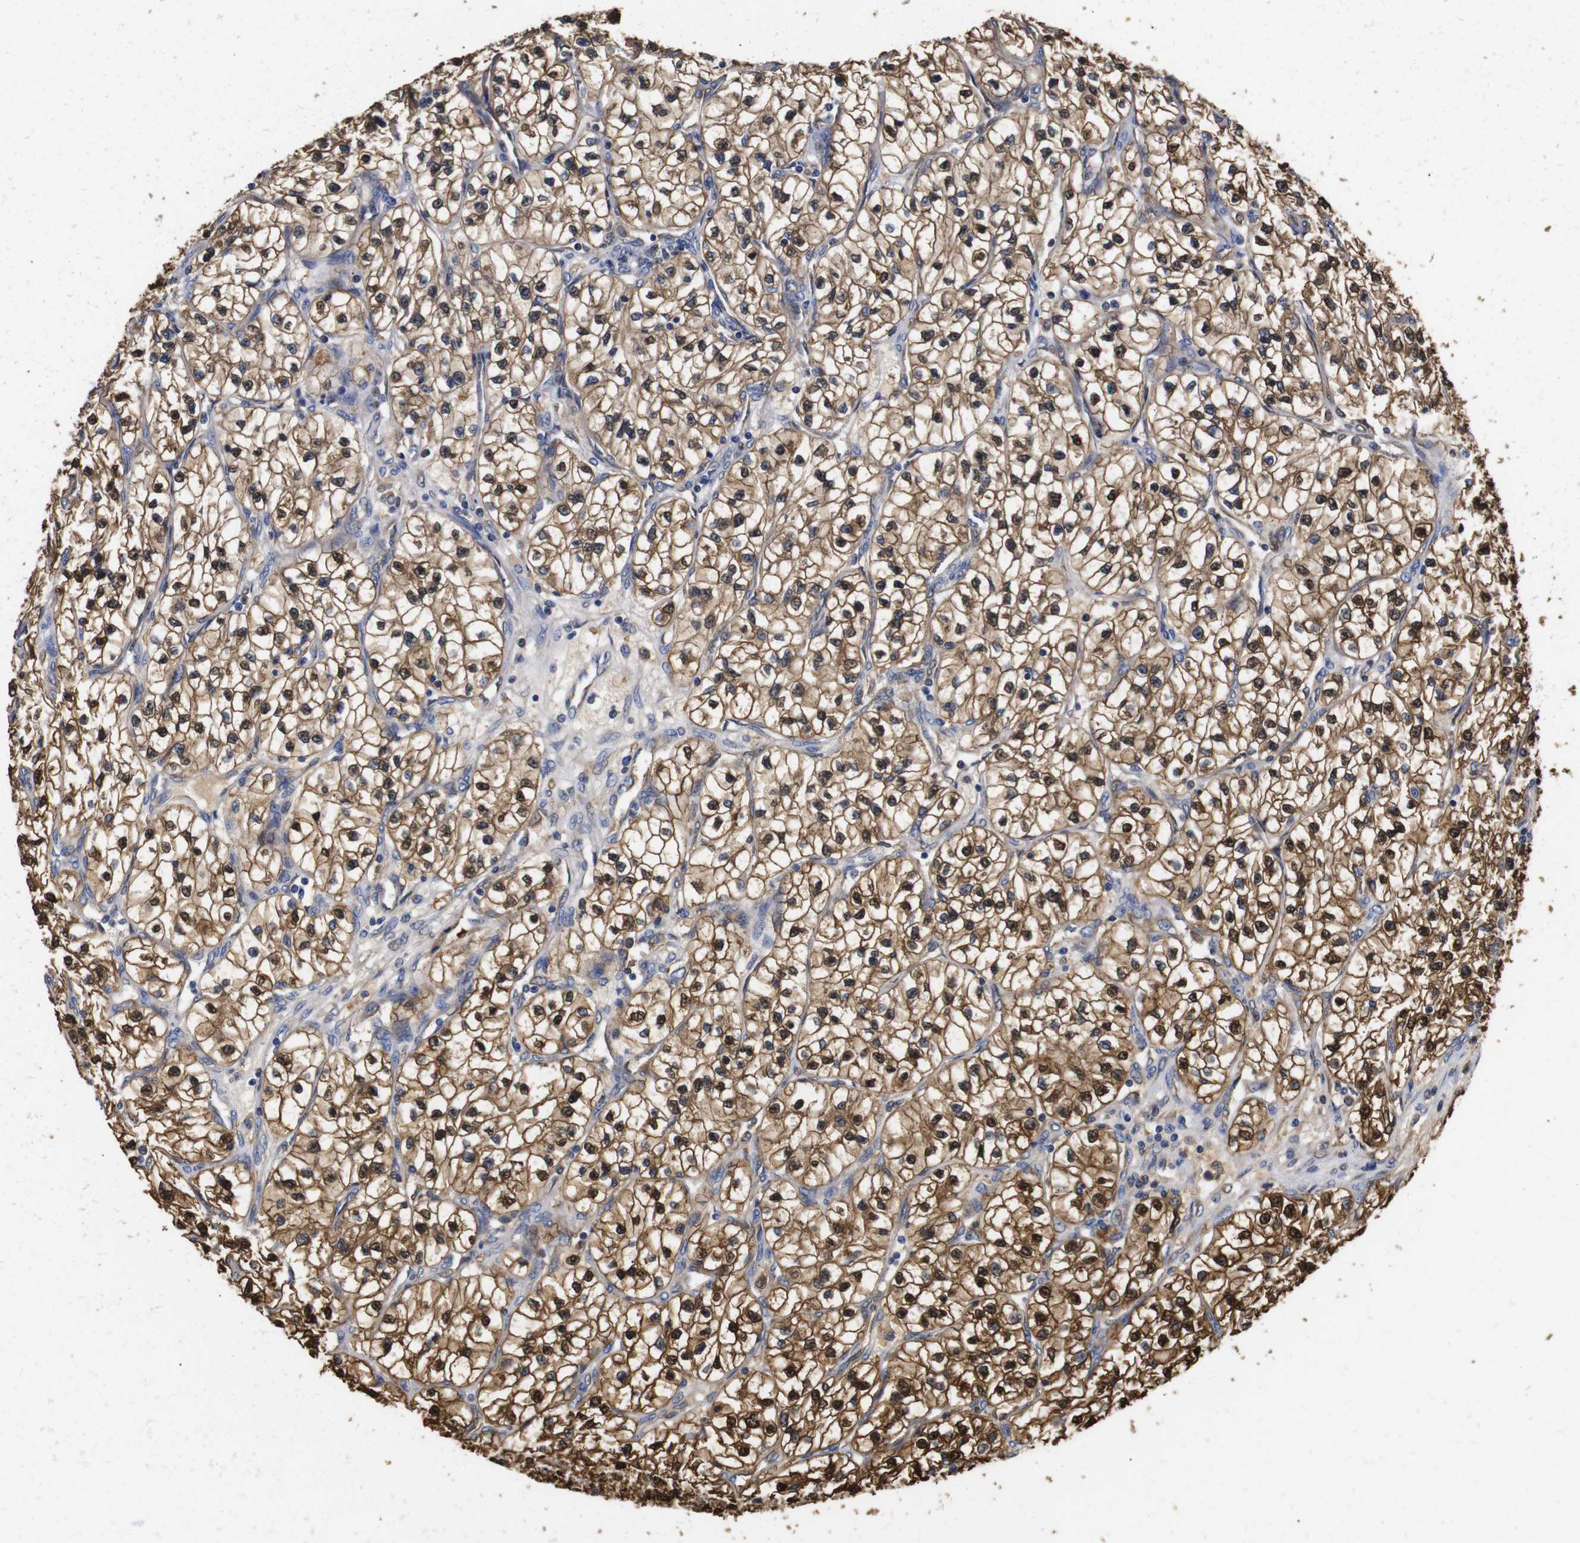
{"staining": {"intensity": "strong", "quantity": ">75%", "location": "cytoplasmic/membranous,nuclear"}, "tissue": "renal cancer", "cell_type": "Tumor cells", "image_type": "cancer", "snomed": [{"axis": "morphology", "description": "Adenocarcinoma, NOS"}, {"axis": "topography", "description": "Kidney"}], "caption": "Protein analysis of renal cancer (adenocarcinoma) tissue exhibits strong cytoplasmic/membranous and nuclear expression in approximately >75% of tumor cells.", "gene": "LRRCC1", "patient": {"sex": "female", "age": 57}}